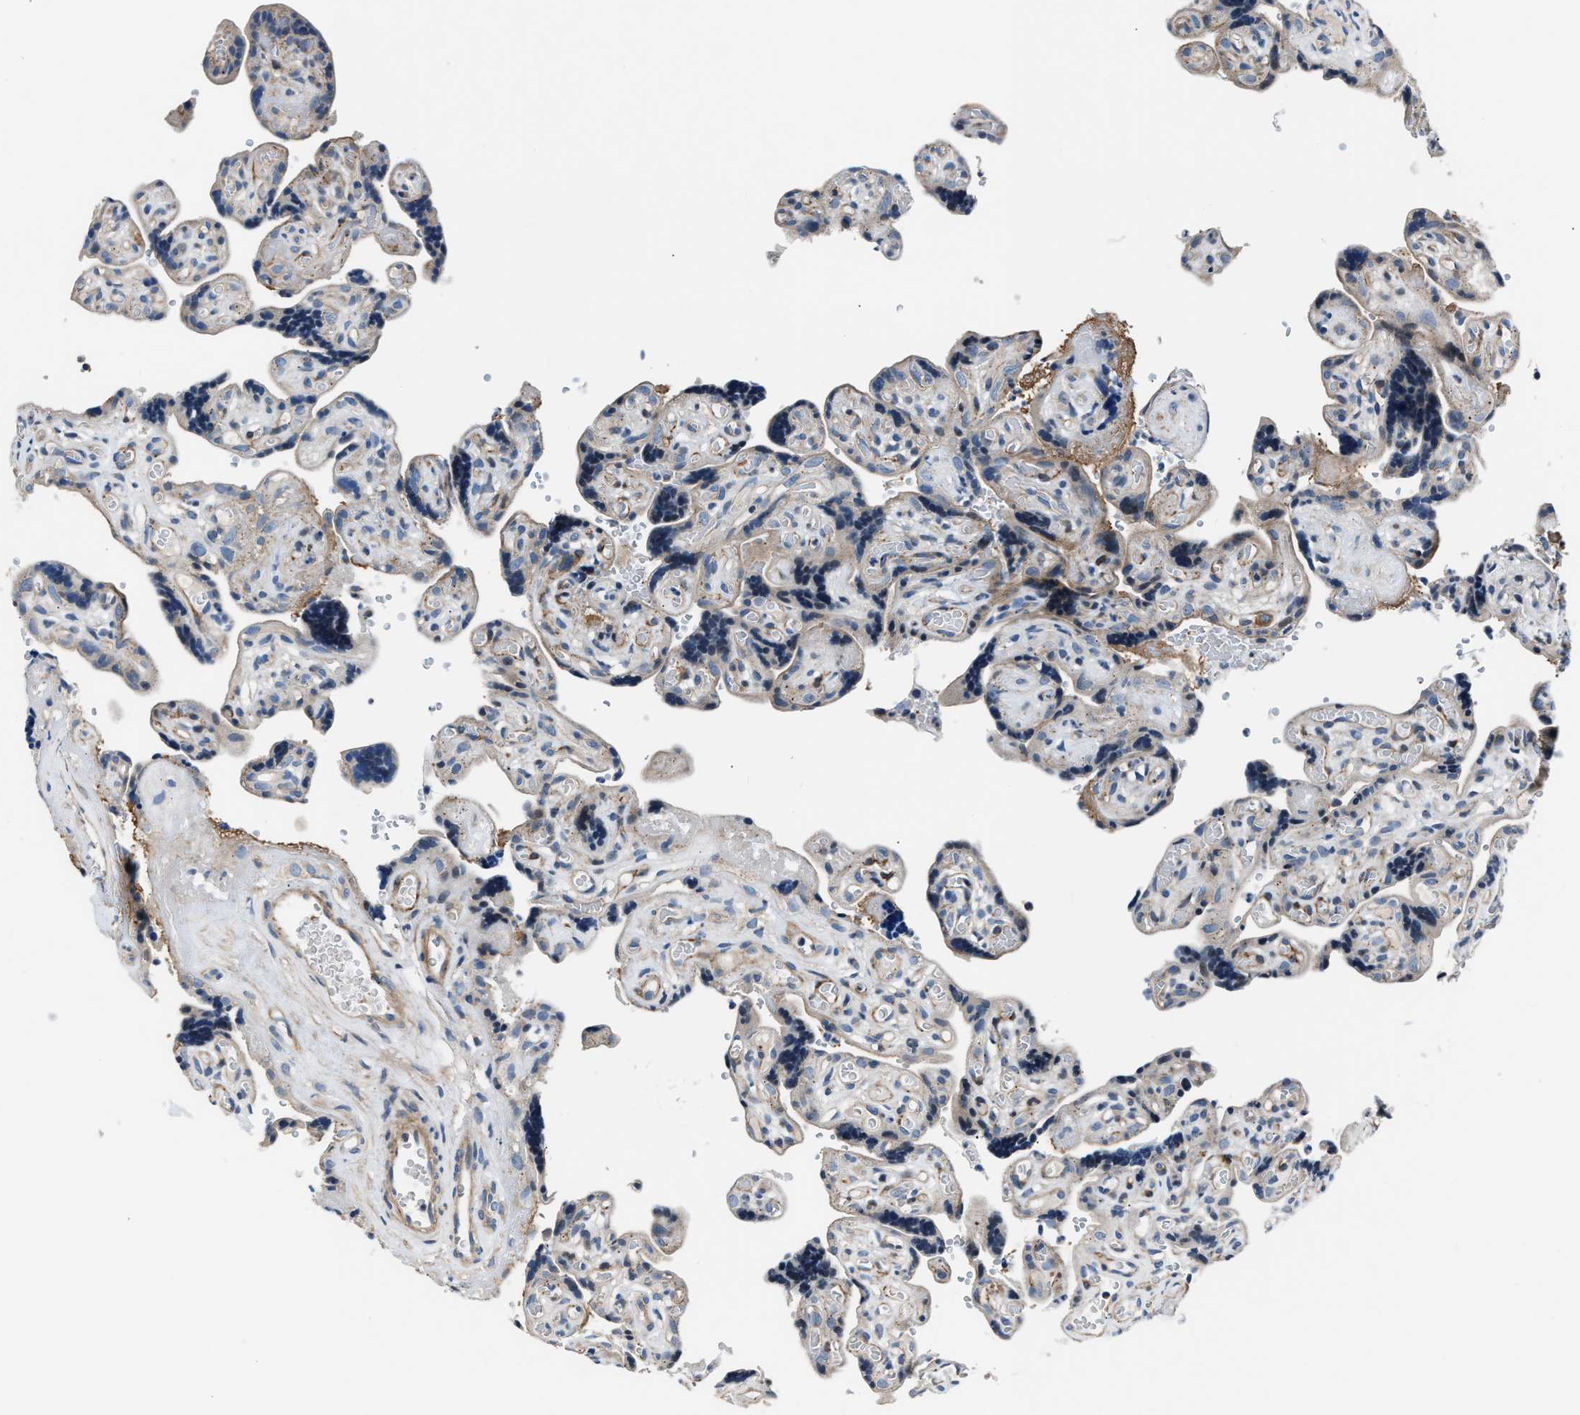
{"staining": {"intensity": "weak", "quantity": ">75%", "location": "cytoplasmic/membranous"}, "tissue": "placenta", "cell_type": "Decidual cells", "image_type": "normal", "snomed": [{"axis": "morphology", "description": "Normal tissue, NOS"}, {"axis": "topography", "description": "Placenta"}], "caption": "Benign placenta shows weak cytoplasmic/membranous staining in approximately >75% of decidual cells, visualized by immunohistochemistry.", "gene": "MPDZ", "patient": {"sex": "female", "age": 30}}